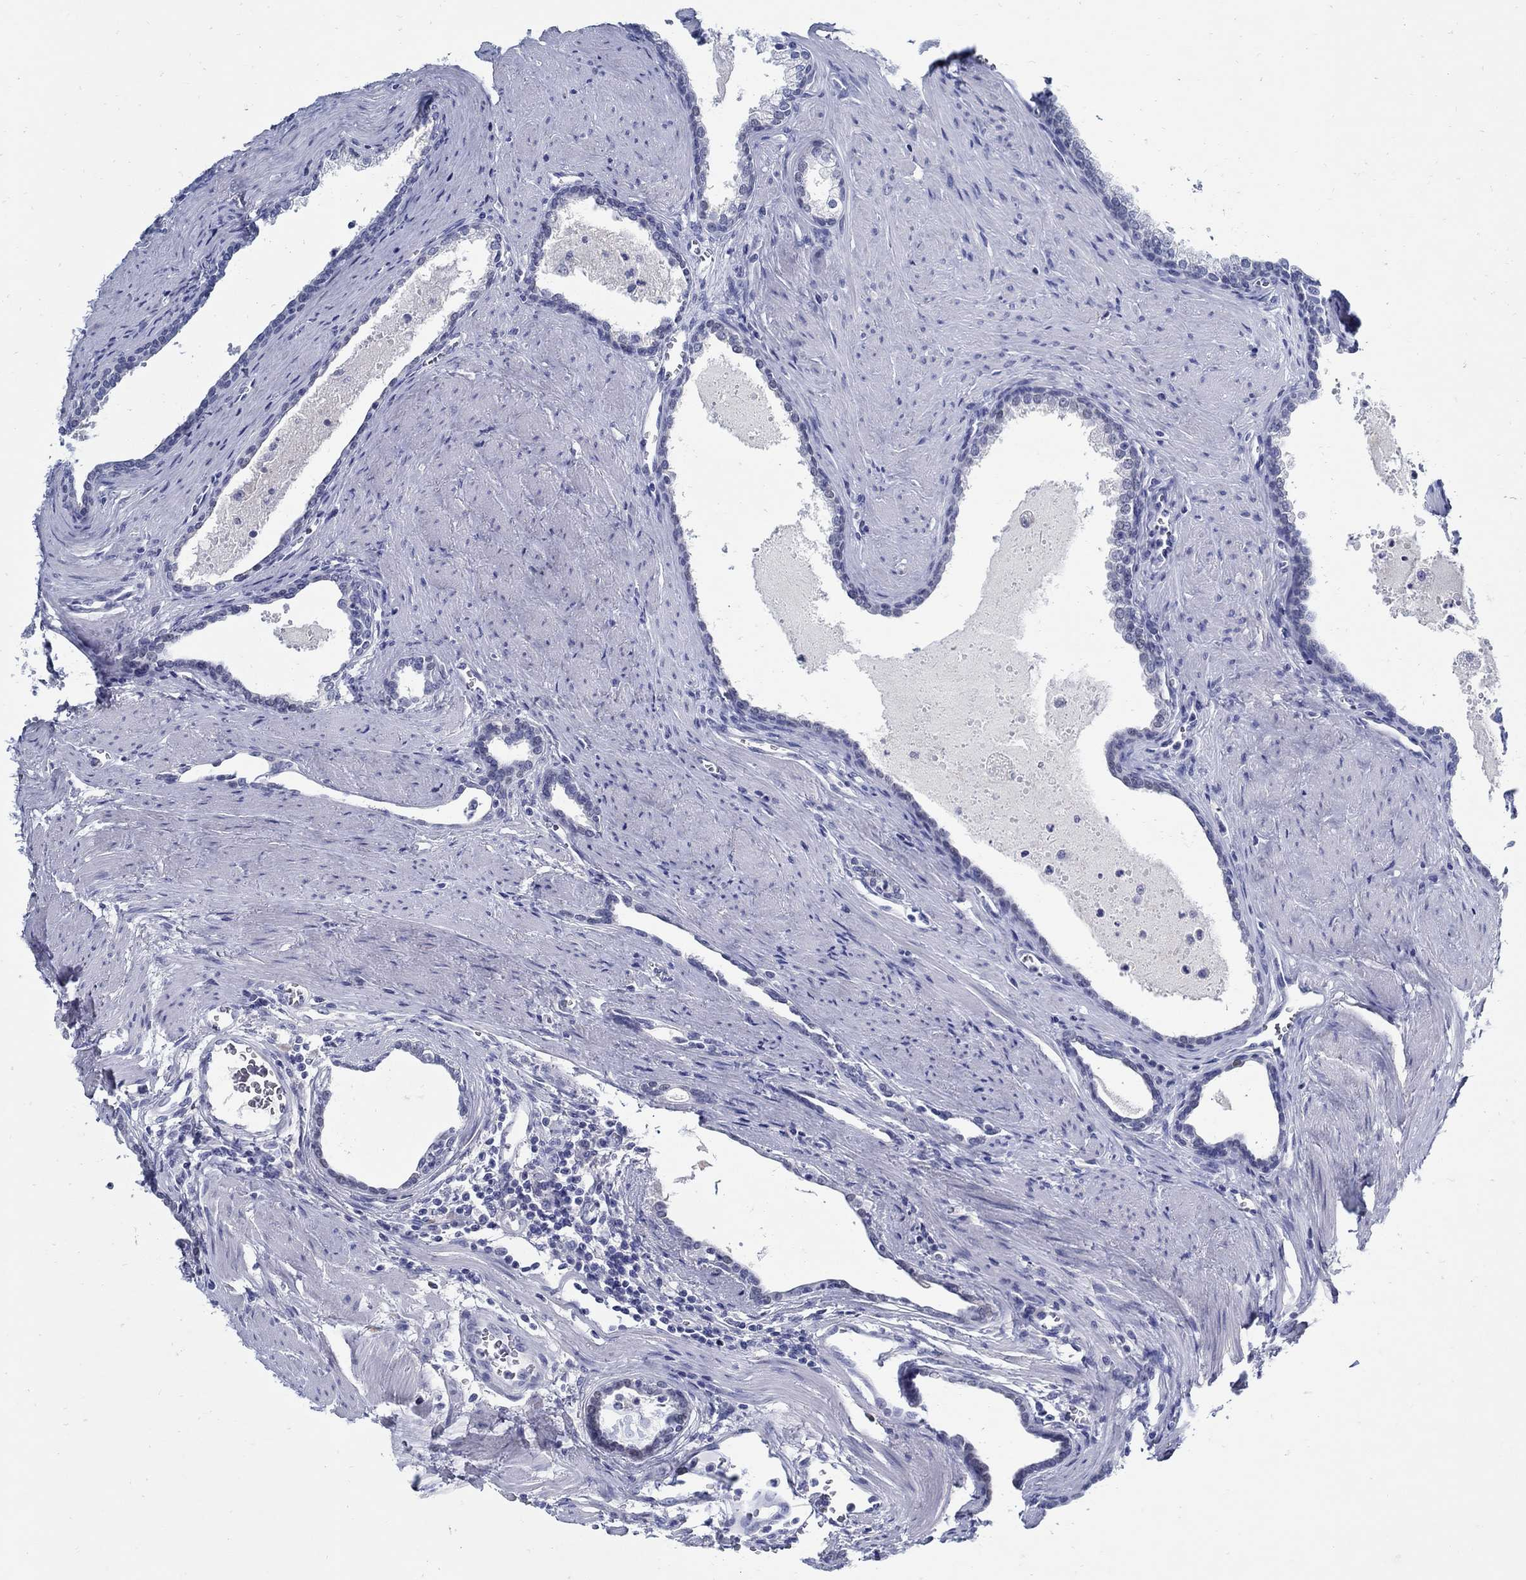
{"staining": {"intensity": "negative", "quantity": "none", "location": "none"}, "tissue": "prostate cancer", "cell_type": "Tumor cells", "image_type": "cancer", "snomed": [{"axis": "morphology", "description": "Adenocarcinoma, NOS"}, {"axis": "topography", "description": "Prostate"}], "caption": "A histopathology image of adenocarcinoma (prostate) stained for a protein shows no brown staining in tumor cells.", "gene": "PAX9", "patient": {"sex": "male", "age": 66}}